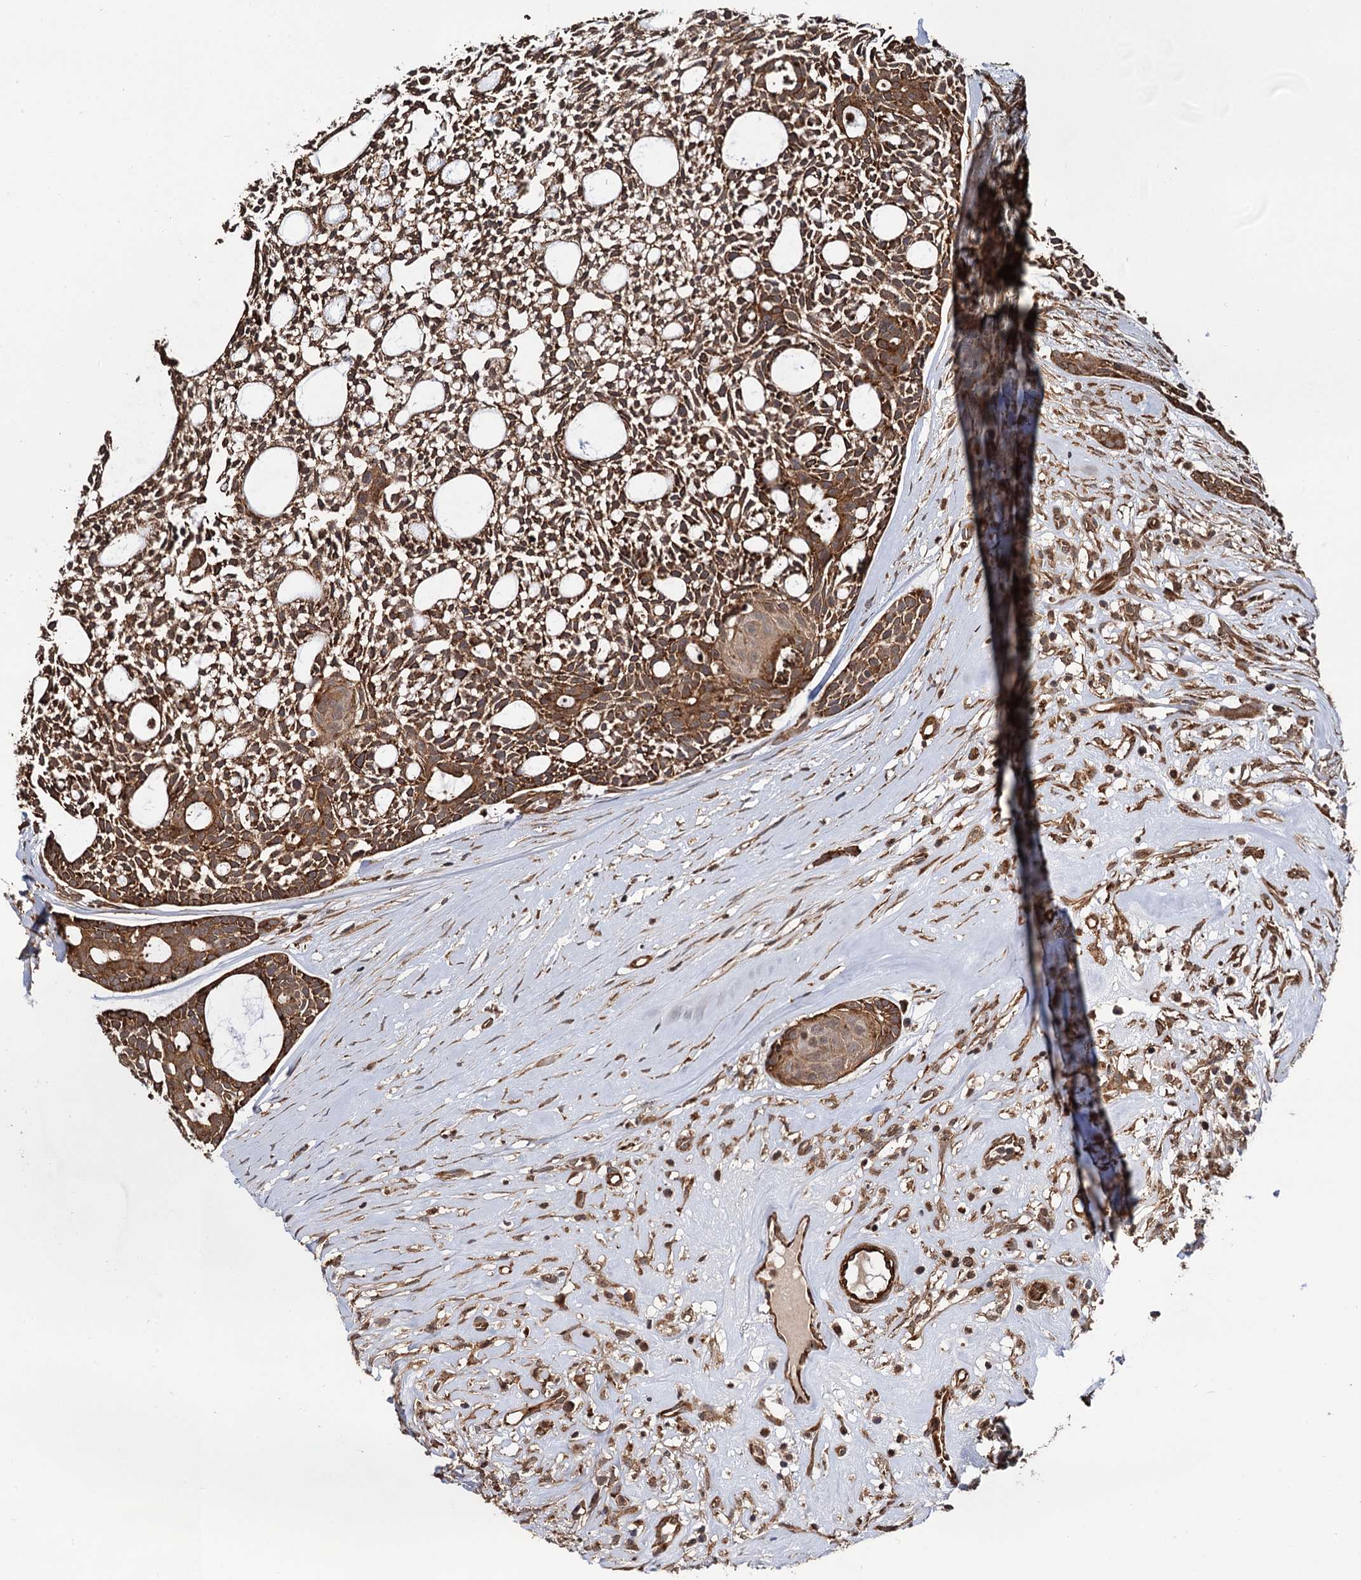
{"staining": {"intensity": "strong", "quantity": ">75%", "location": "cytoplasmic/membranous"}, "tissue": "head and neck cancer", "cell_type": "Tumor cells", "image_type": "cancer", "snomed": [{"axis": "morphology", "description": "Adenocarcinoma, NOS"}, {"axis": "topography", "description": "Subcutis"}, {"axis": "topography", "description": "Head-Neck"}], "caption": "Immunohistochemistry staining of head and neck cancer, which reveals high levels of strong cytoplasmic/membranous positivity in about >75% of tumor cells indicating strong cytoplasmic/membranous protein expression. The staining was performed using DAB (3,3'-diaminobenzidine) (brown) for protein detection and nuclei were counterstained in hematoxylin (blue).", "gene": "ATP8B4", "patient": {"sex": "female", "age": 73}}